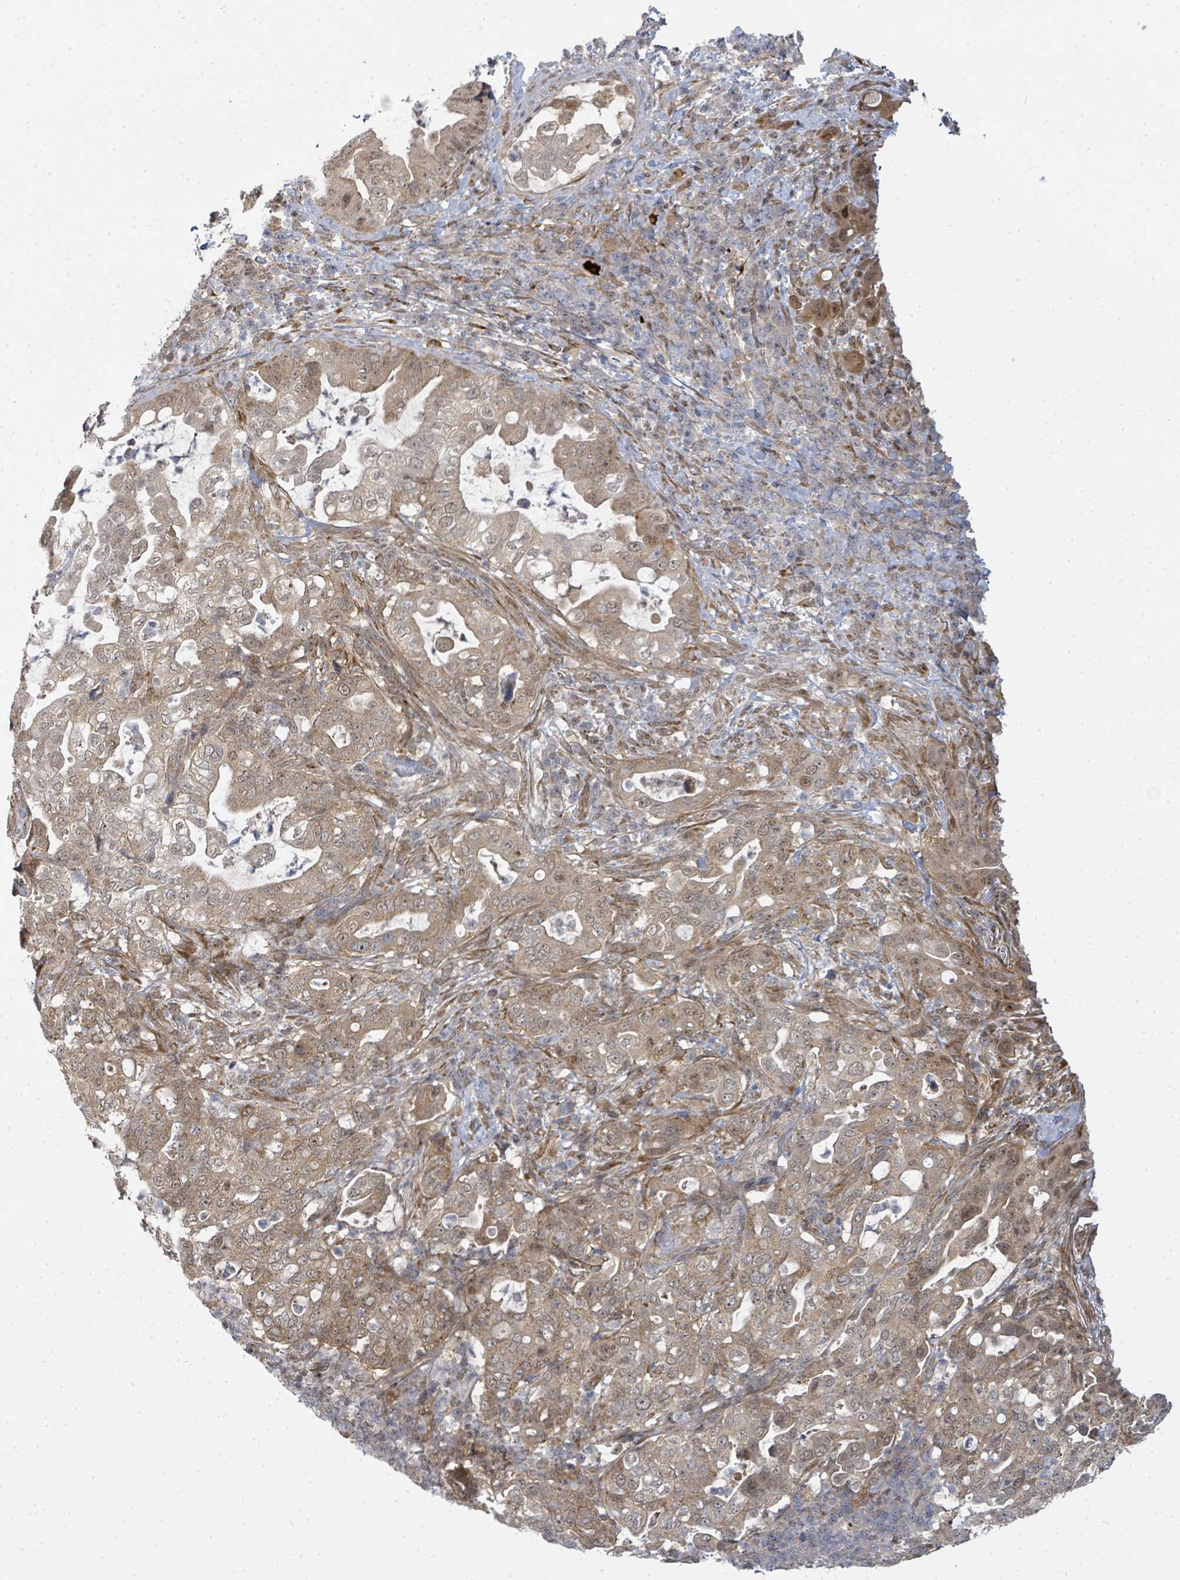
{"staining": {"intensity": "weak", "quantity": ">75%", "location": "cytoplasmic/membranous"}, "tissue": "pancreatic cancer", "cell_type": "Tumor cells", "image_type": "cancer", "snomed": [{"axis": "morphology", "description": "Normal tissue, NOS"}, {"axis": "morphology", "description": "Adenocarcinoma, NOS"}, {"axis": "topography", "description": "Lymph node"}, {"axis": "topography", "description": "Pancreas"}], "caption": "Adenocarcinoma (pancreatic) tissue displays weak cytoplasmic/membranous expression in approximately >75% of tumor cells", "gene": "PSMG2", "patient": {"sex": "female", "age": 67}}